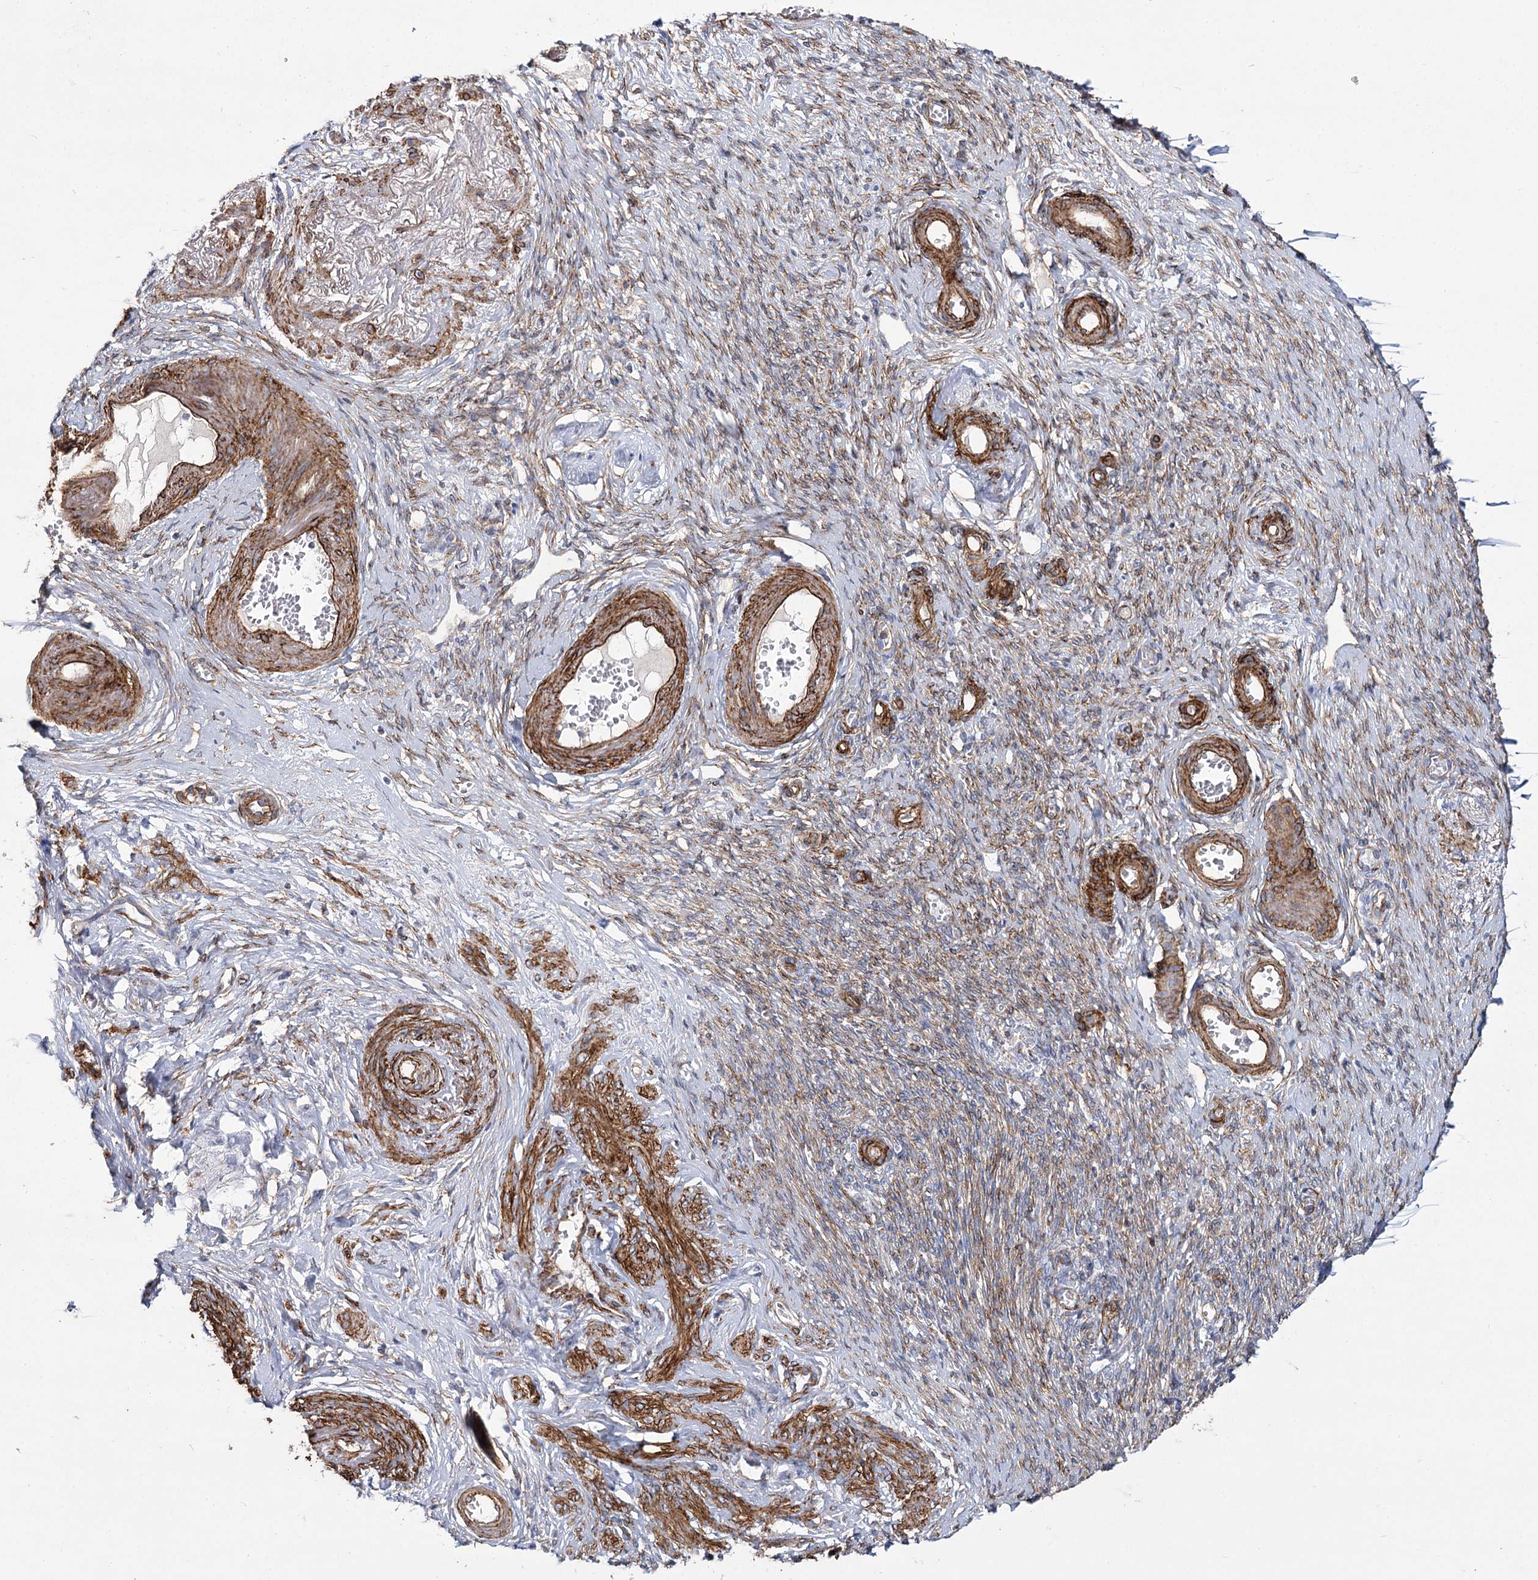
{"staining": {"intensity": "moderate", "quantity": ">75%", "location": "cytoplasmic/membranous"}, "tissue": "adipose tissue", "cell_type": "Adipocytes", "image_type": "normal", "snomed": [{"axis": "morphology", "description": "Normal tissue, NOS"}, {"axis": "topography", "description": "Vascular tissue"}, {"axis": "topography", "description": "Fallopian tube"}, {"axis": "topography", "description": "Ovary"}], "caption": "Protein staining demonstrates moderate cytoplasmic/membranous expression in approximately >75% of adipocytes in unremarkable adipose tissue.", "gene": "TMEM164", "patient": {"sex": "female", "age": 67}}